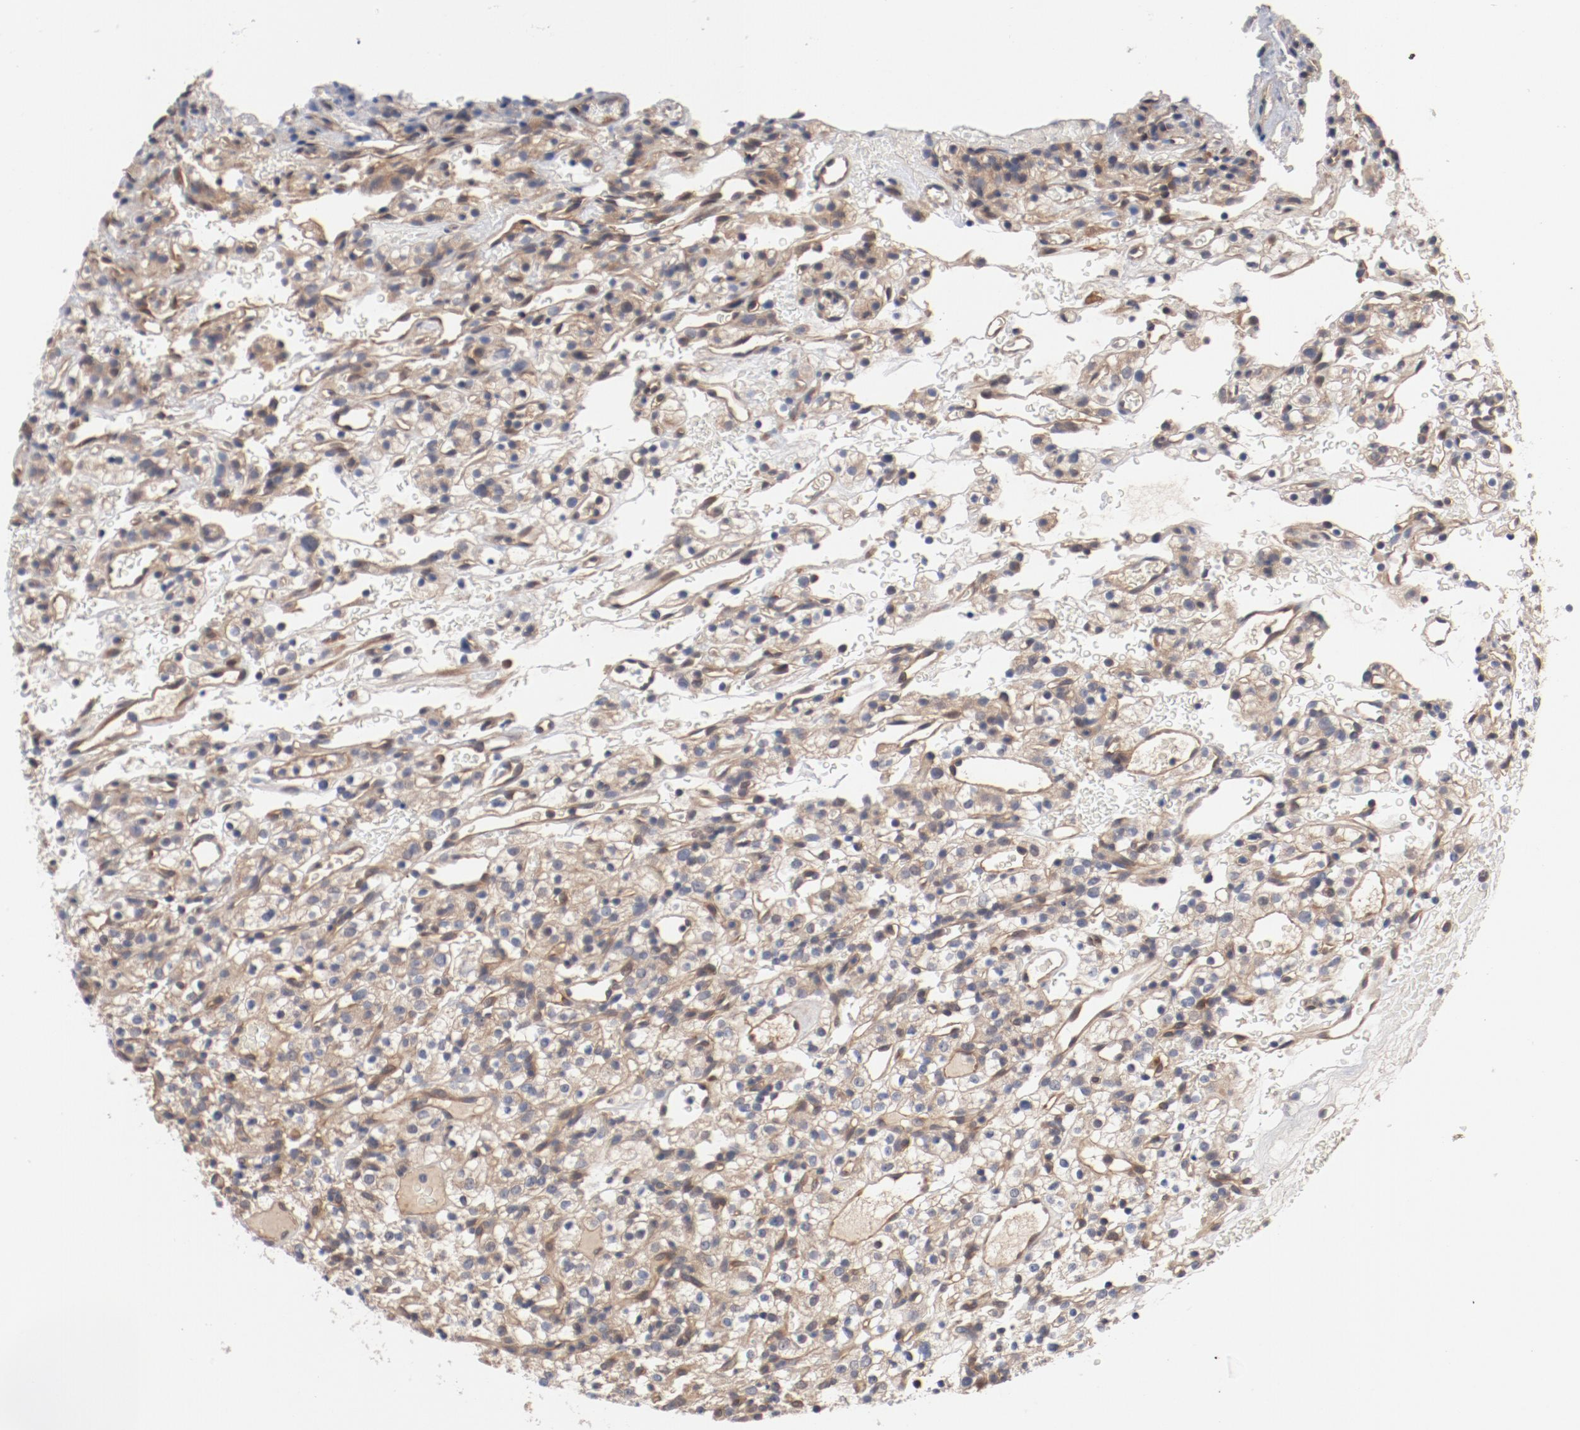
{"staining": {"intensity": "negative", "quantity": "none", "location": "none"}, "tissue": "renal cancer", "cell_type": "Tumor cells", "image_type": "cancer", "snomed": [{"axis": "morphology", "description": "Normal tissue, NOS"}, {"axis": "morphology", "description": "Adenocarcinoma, NOS"}, {"axis": "topography", "description": "Kidney"}], "caption": "Micrograph shows no protein expression in tumor cells of renal cancer tissue.", "gene": "PITPNM2", "patient": {"sex": "female", "age": 72}}